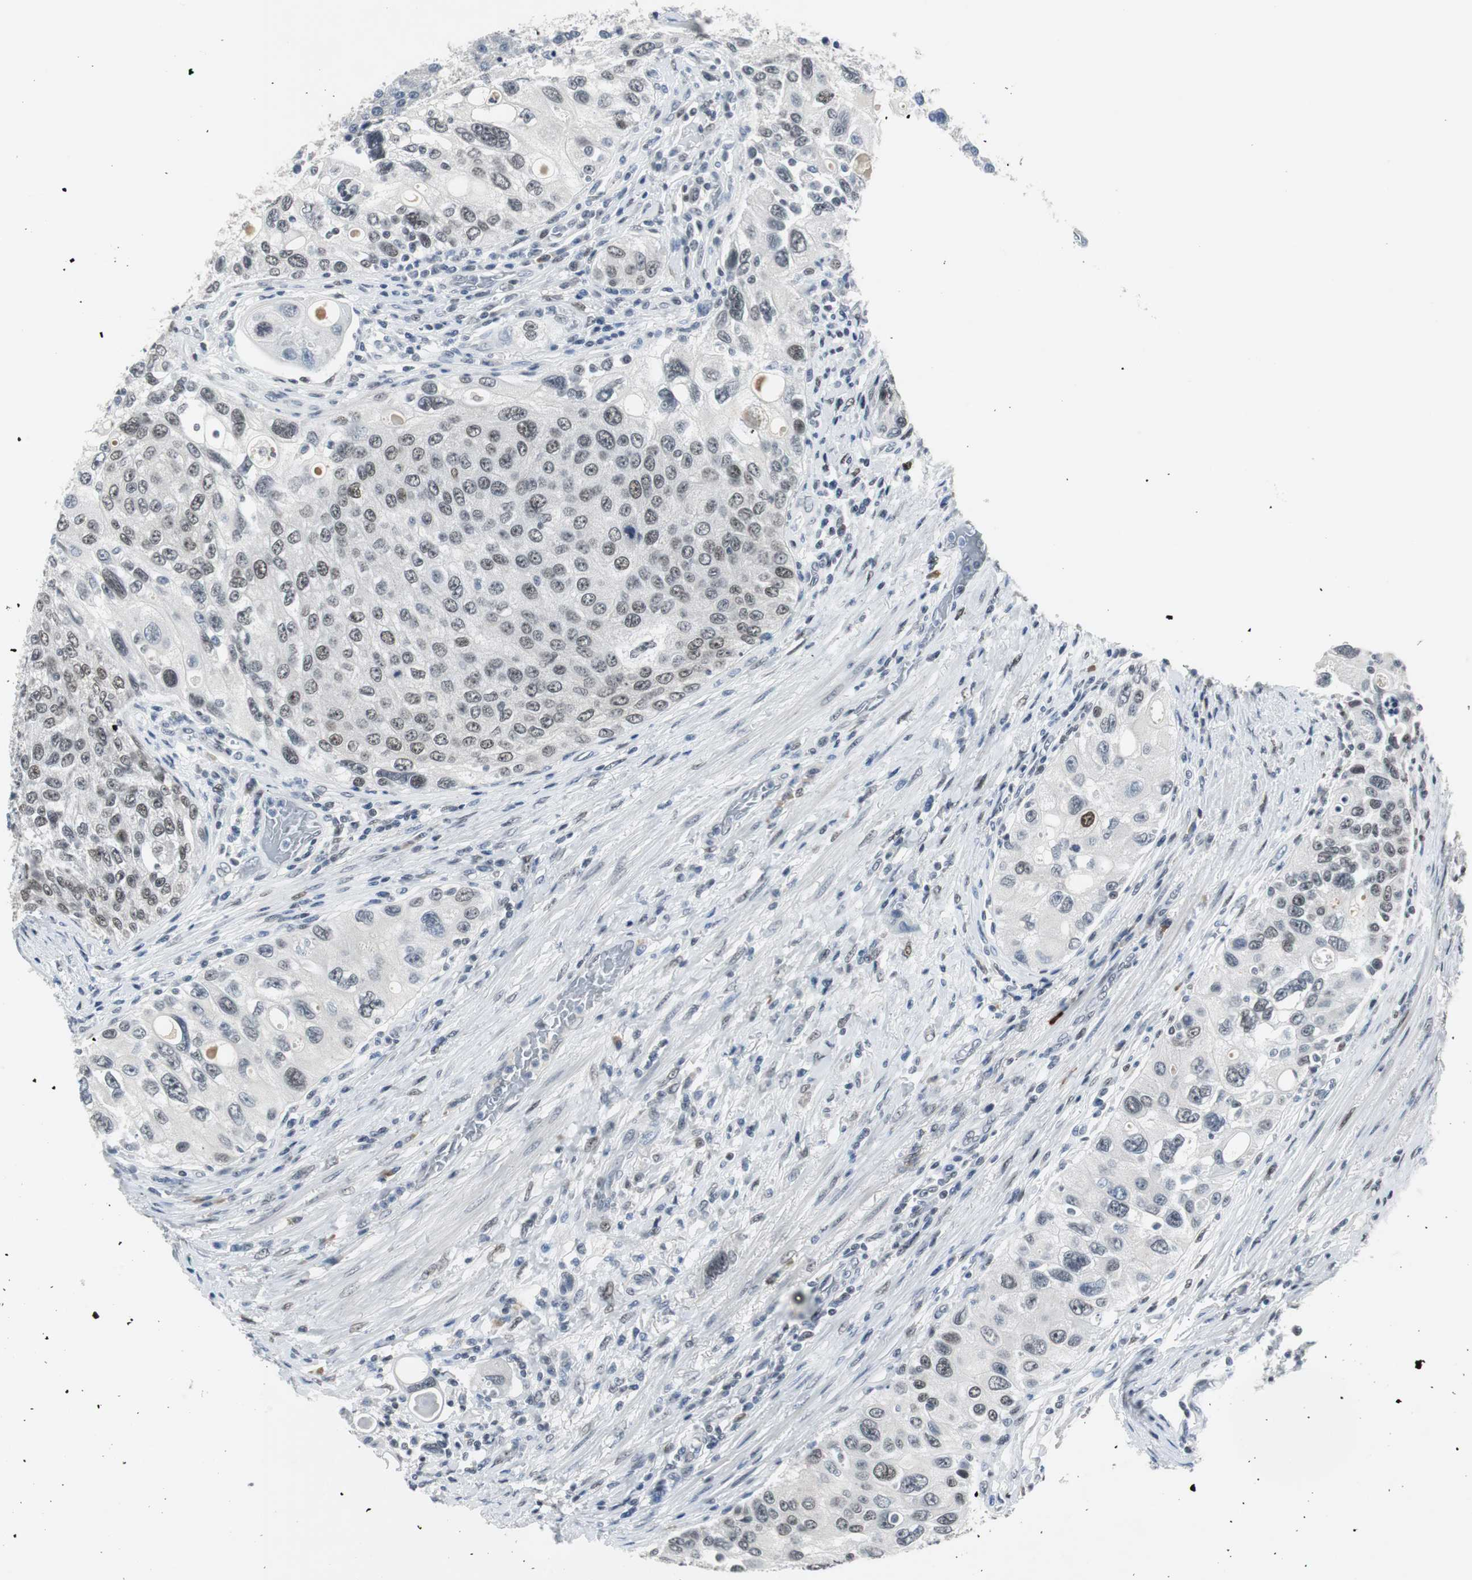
{"staining": {"intensity": "weak", "quantity": "25%-75%", "location": "nuclear"}, "tissue": "urothelial cancer", "cell_type": "Tumor cells", "image_type": "cancer", "snomed": [{"axis": "morphology", "description": "Urothelial carcinoma, High grade"}, {"axis": "topography", "description": "Urinary bladder"}], "caption": "Immunohistochemistry (DAB (3,3'-diaminobenzidine)) staining of urothelial cancer demonstrates weak nuclear protein staining in about 25%-75% of tumor cells.", "gene": "ELK1", "patient": {"sex": "female", "age": 56}}